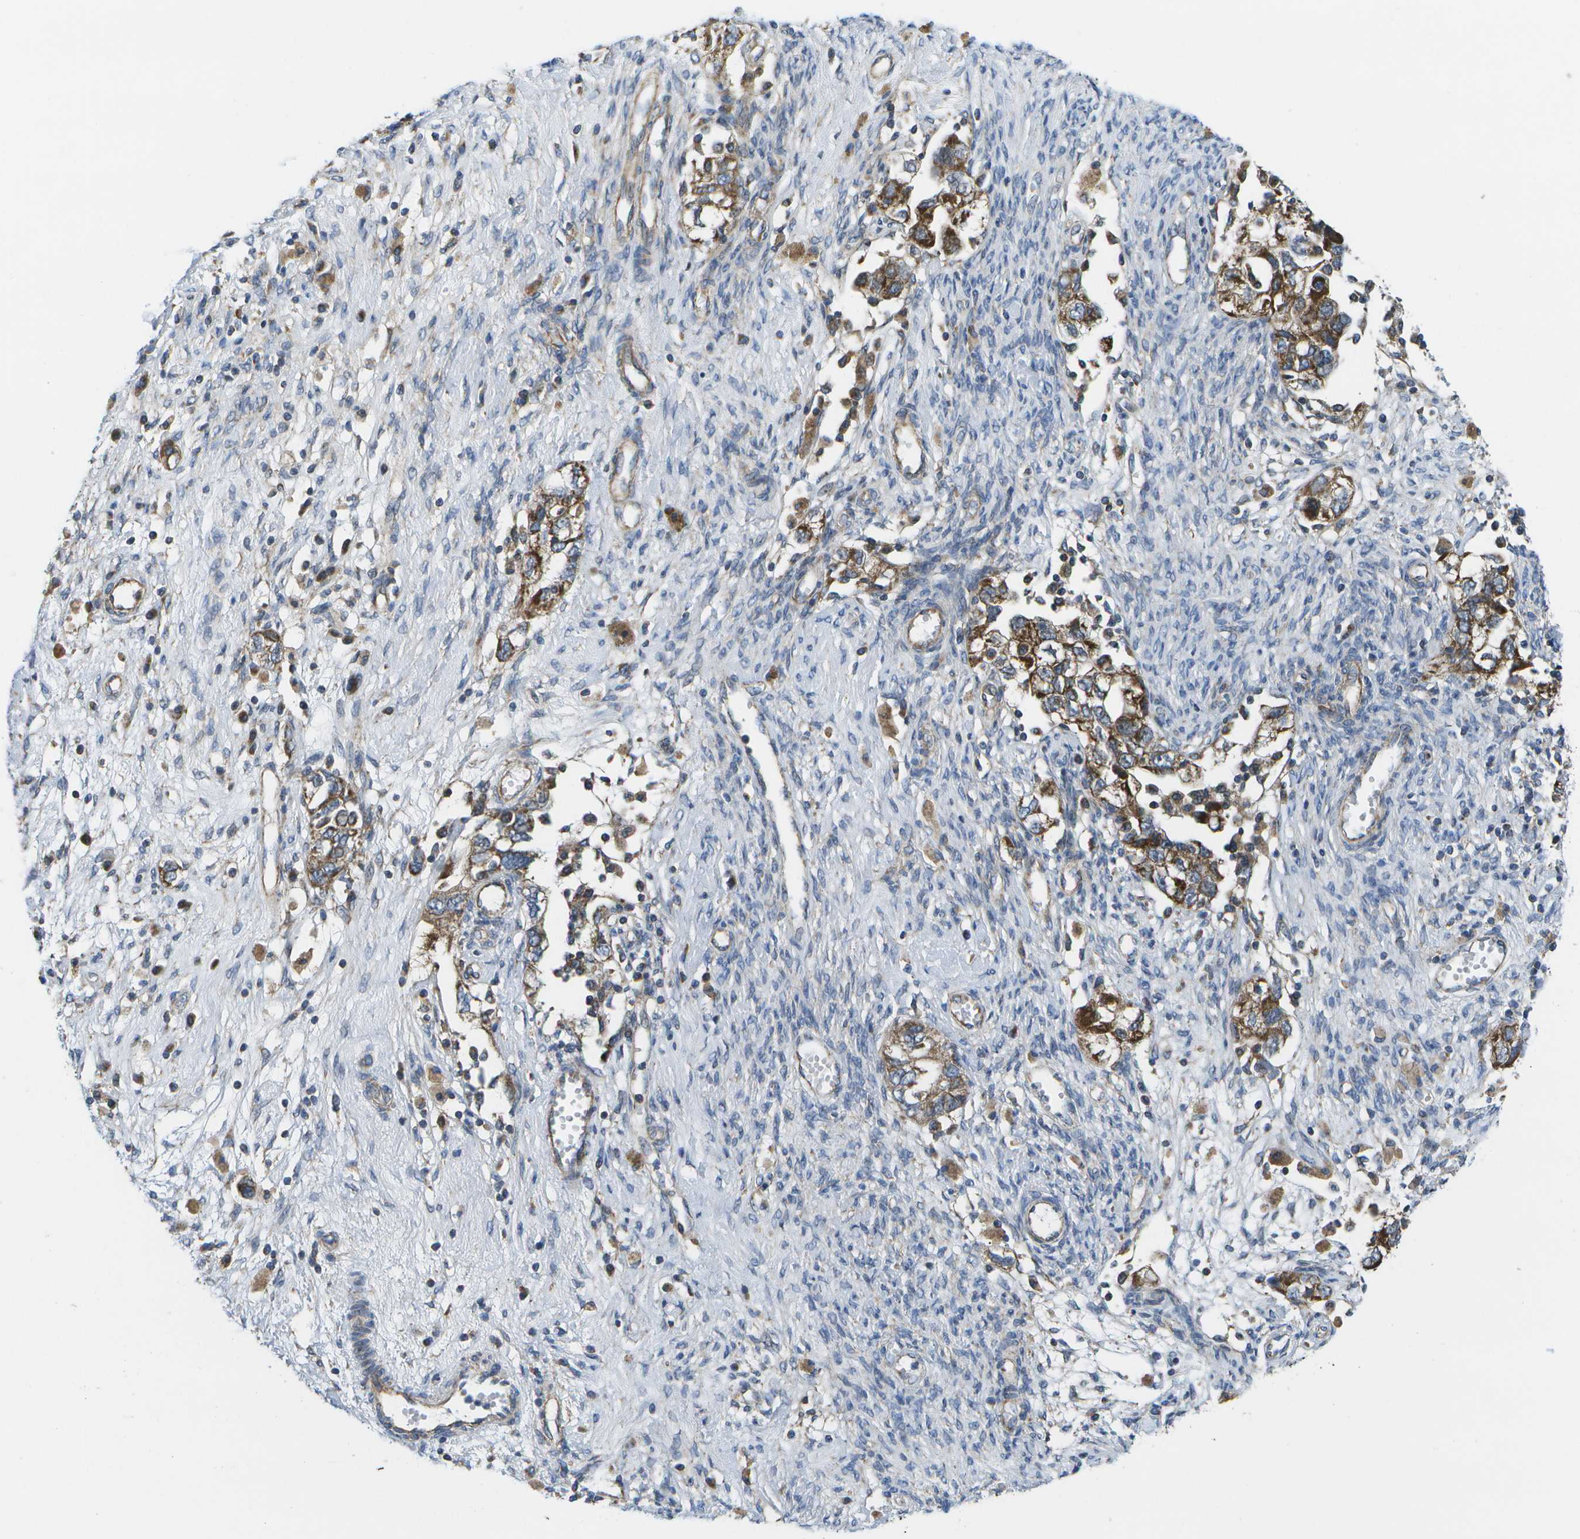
{"staining": {"intensity": "moderate", "quantity": "25%-75%", "location": "cytoplasmic/membranous"}, "tissue": "ovarian cancer", "cell_type": "Tumor cells", "image_type": "cancer", "snomed": [{"axis": "morphology", "description": "Carcinoma, NOS"}, {"axis": "morphology", "description": "Cystadenocarcinoma, serous, NOS"}, {"axis": "topography", "description": "Ovary"}], "caption": "Immunohistochemical staining of human ovarian carcinoma displays medium levels of moderate cytoplasmic/membranous staining in approximately 25%-75% of tumor cells.", "gene": "MVK", "patient": {"sex": "female", "age": 69}}